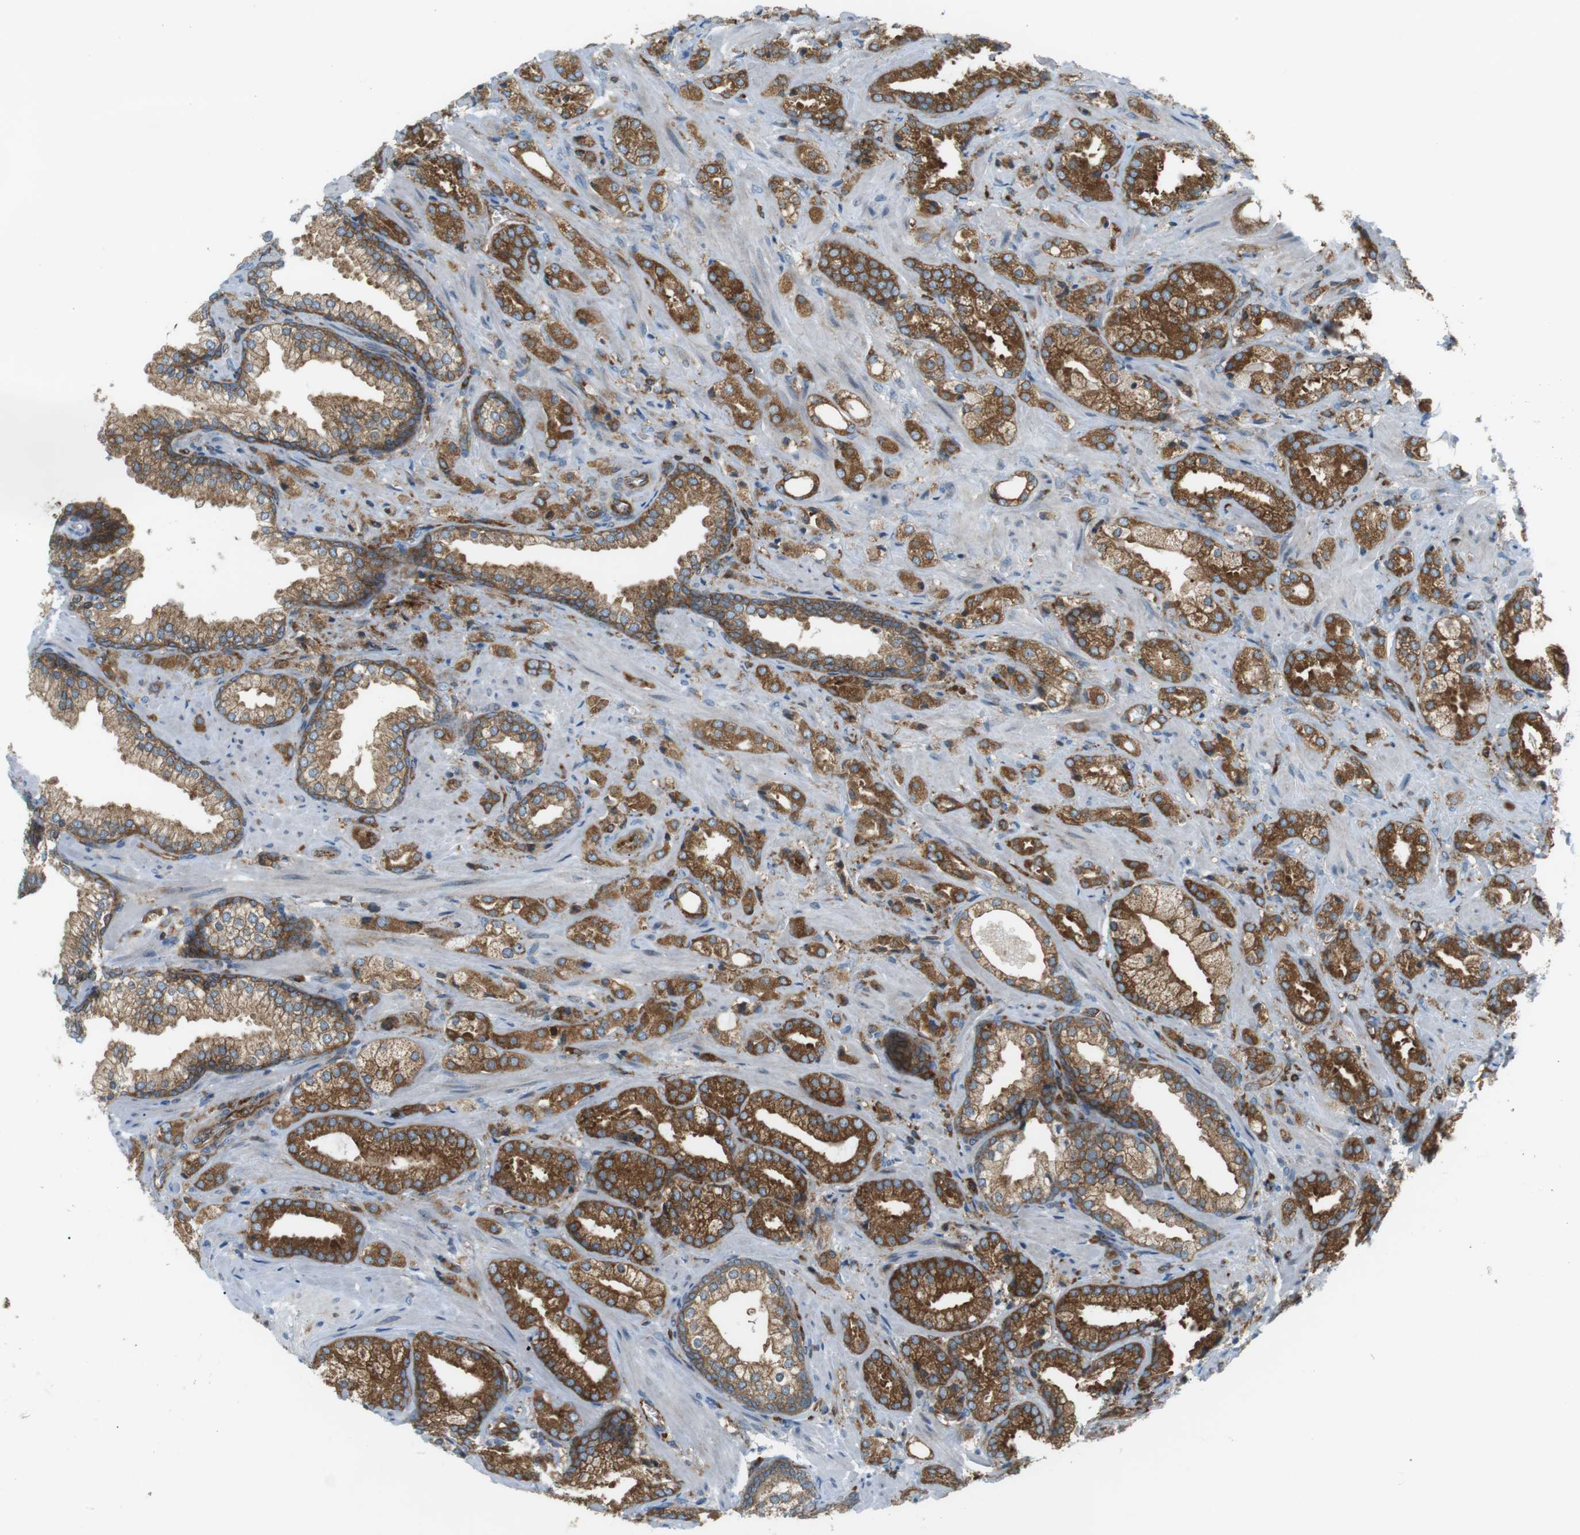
{"staining": {"intensity": "strong", "quantity": ">75%", "location": "cytoplasmic/membranous"}, "tissue": "prostate cancer", "cell_type": "Tumor cells", "image_type": "cancer", "snomed": [{"axis": "morphology", "description": "Adenocarcinoma, High grade"}, {"axis": "topography", "description": "Prostate"}], "caption": "A high amount of strong cytoplasmic/membranous positivity is present in approximately >75% of tumor cells in prostate cancer tissue. Using DAB (3,3'-diaminobenzidine) (brown) and hematoxylin (blue) stains, captured at high magnification using brightfield microscopy.", "gene": "FLII", "patient": {"sex": "male", "age": 64}}